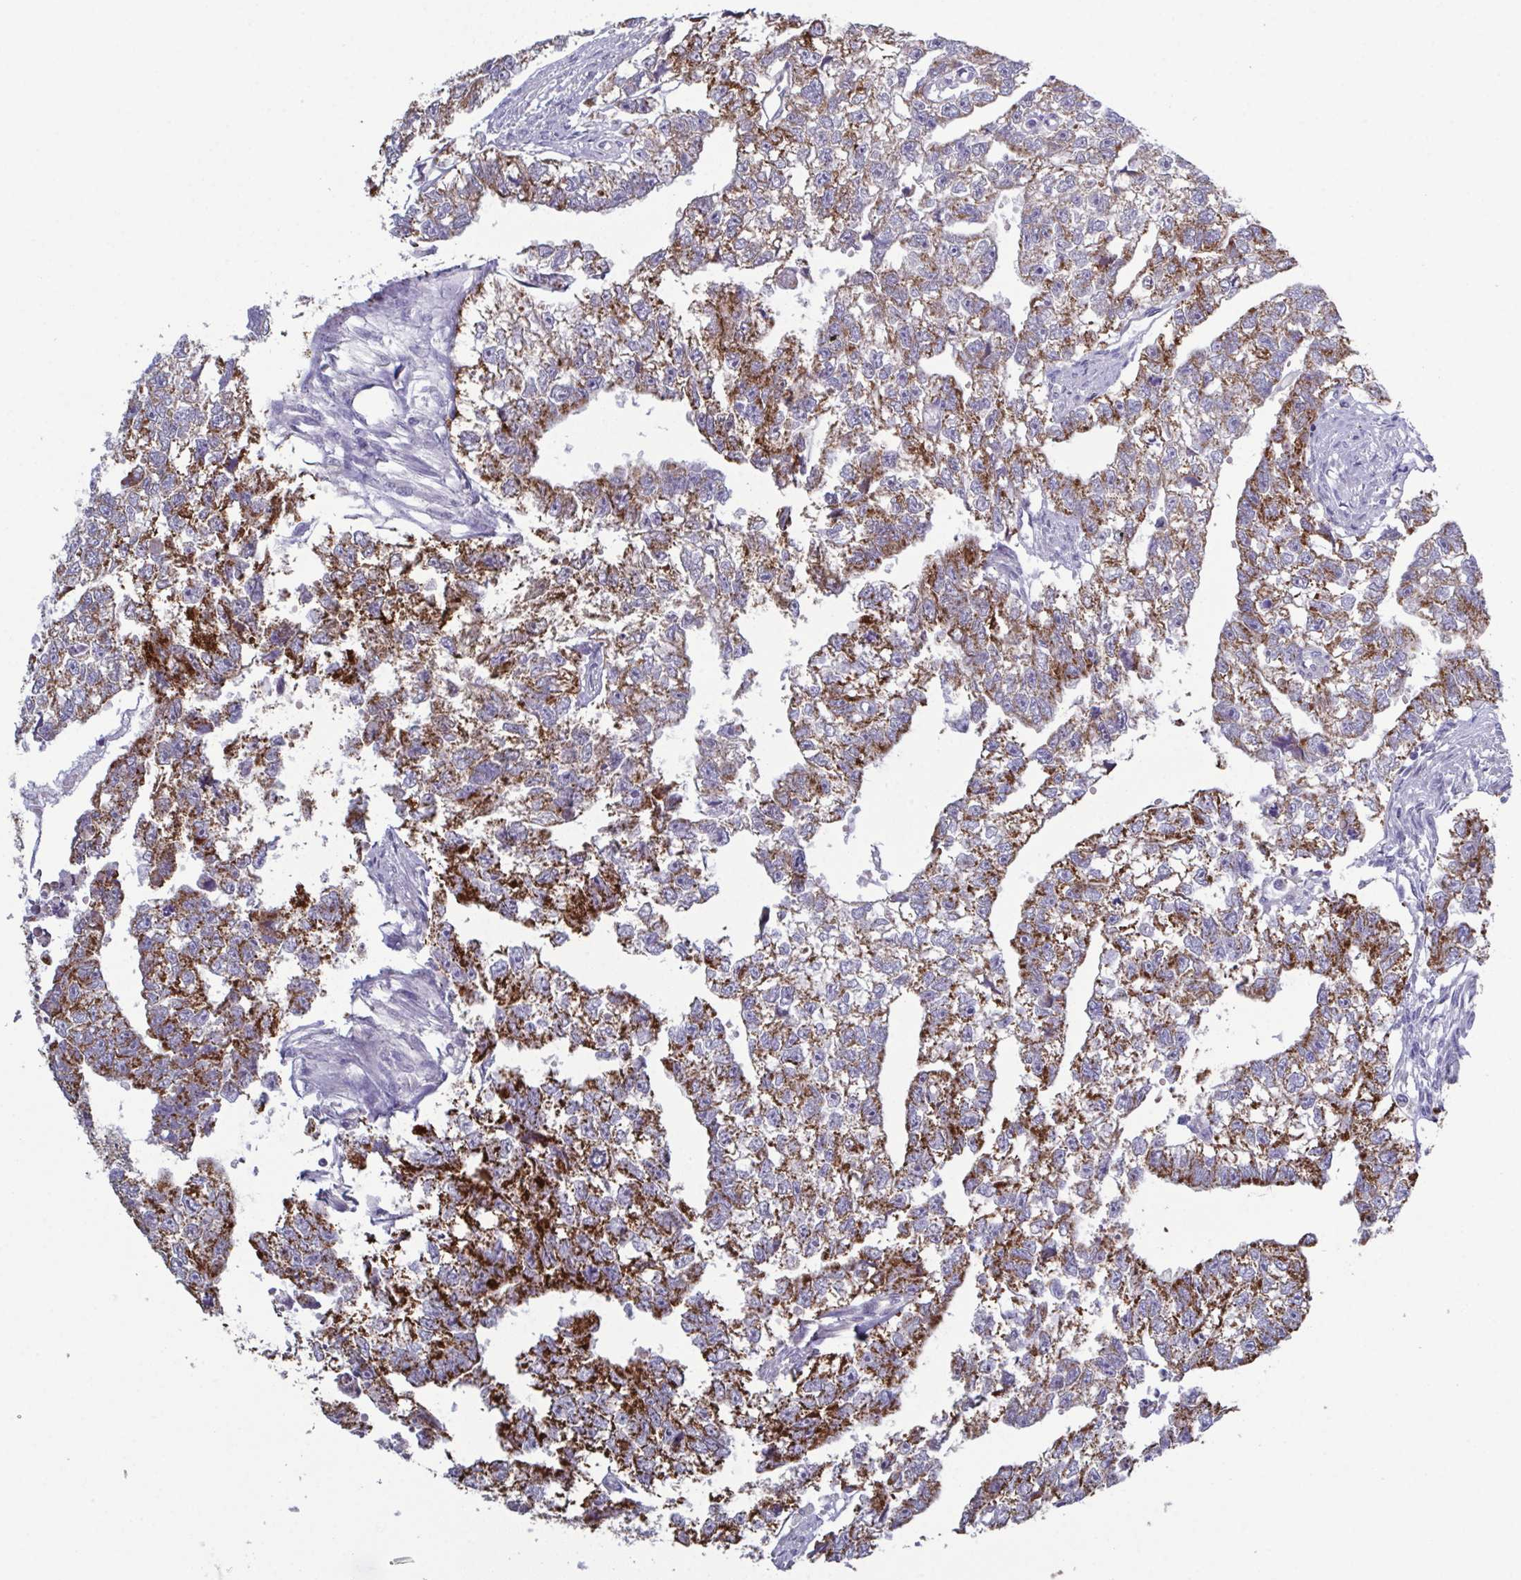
{"staining": {"intensity": "strong", "quantity": ">75%", "location": "cytoplasmic/membranous"}, "tissue": "testis cancer", "cell_type": "Tumor cells", "image_type": "cancer", "snomed": [{"axis": "morphology", "description": "Carcinoma, Embryonal, NOS"}, {"axis": "morphology", "description": "Teratoma, malignant, NOS"}, {"axis": "topography", "description": "Testis"}], "caption": "Human testis cancer (embryonal carcinoma) stained with a brown dye reveals strong cytoplasmic/membranous positive positivity in about >75% of tumor cells.", "gene": "GLDC", "patient": {"sex": "male", "age": 44}}